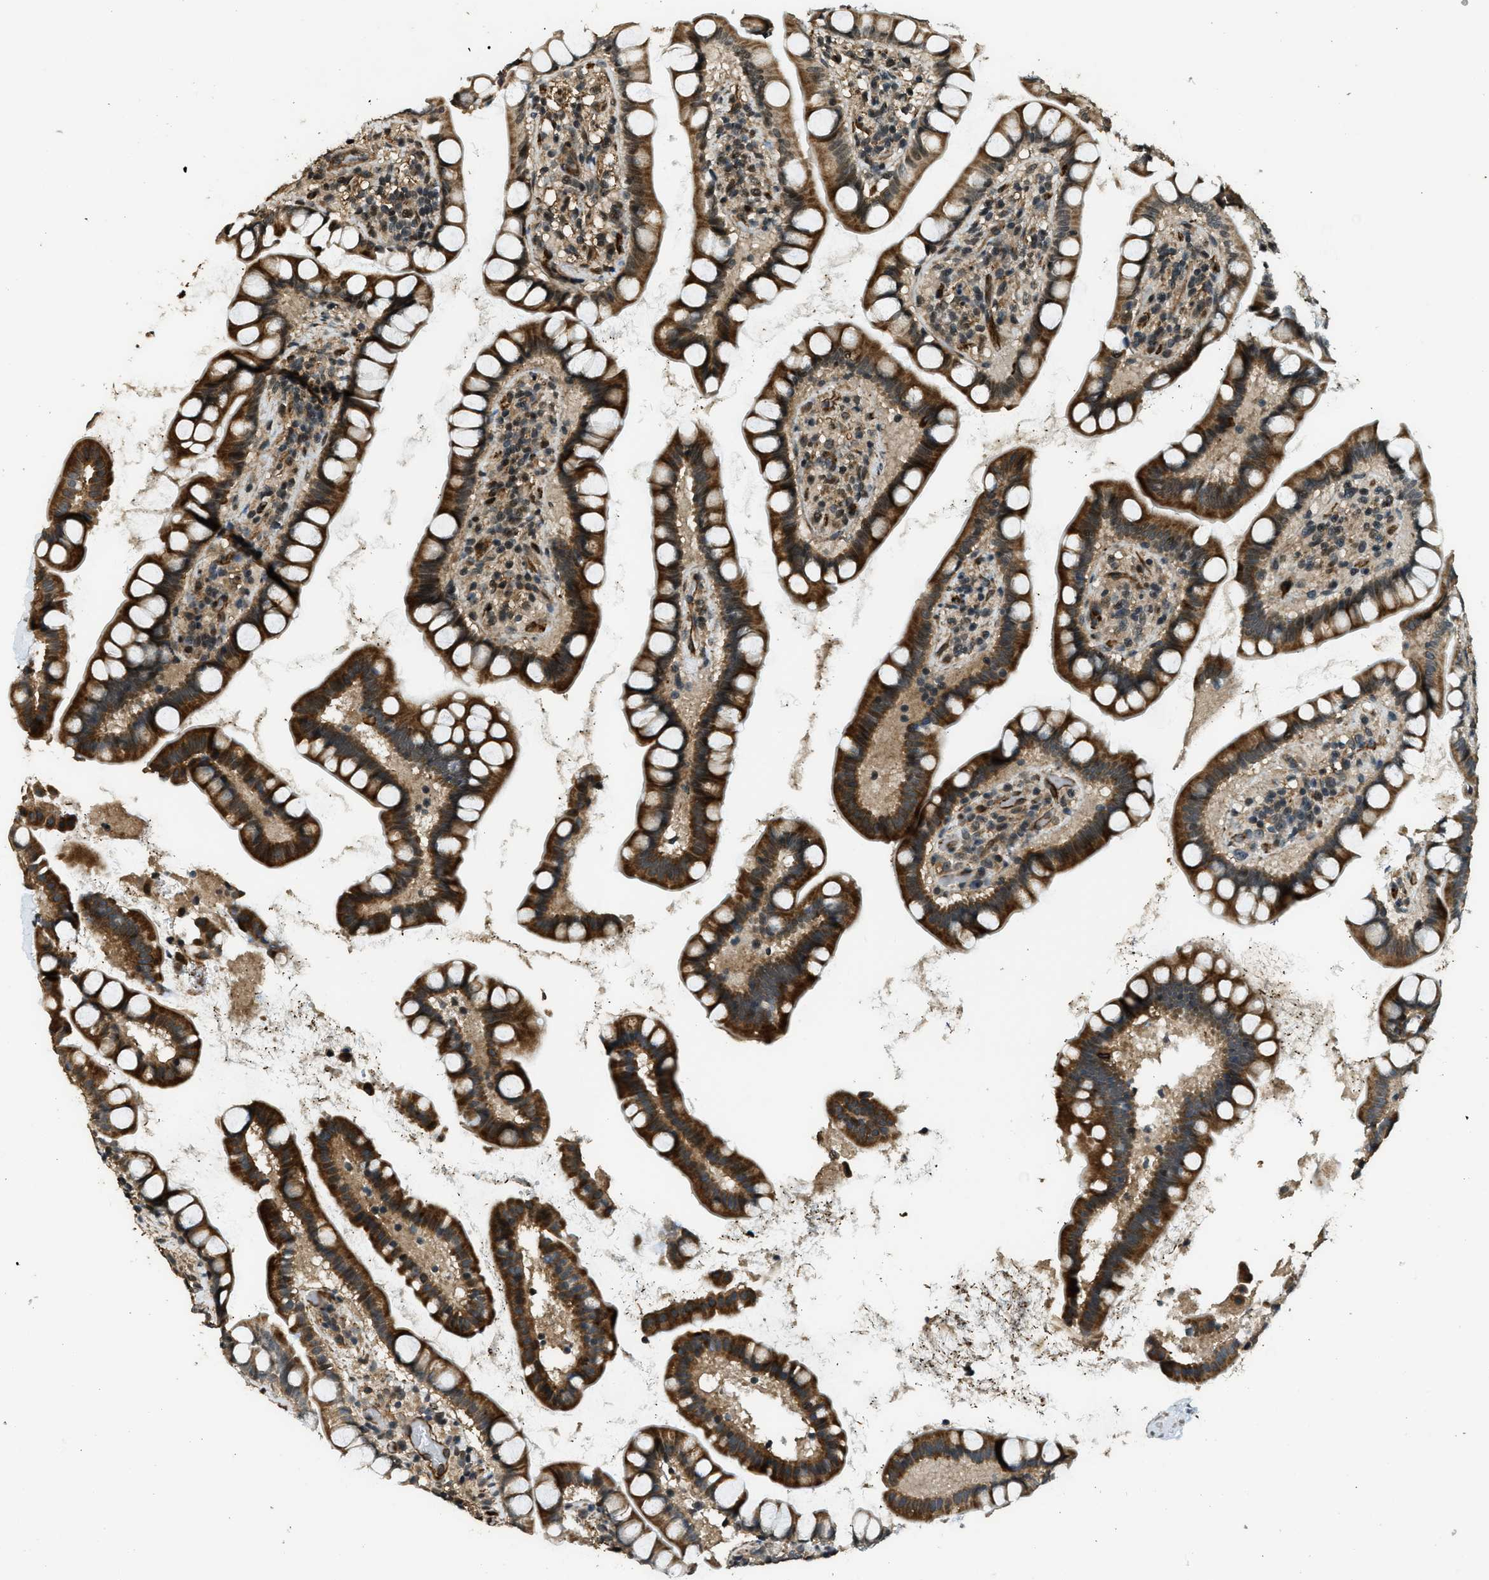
{"staining": {"intensity": "strong", "quantity": ">75%", "location": "cytoplasmic/membranous"}, "tissue": "small intestine", "cell_type": "Glandular cells", "image_type": "normal", "snomed": [{"axis": "morphology", "description": "Normal tissue, NOS"}, {"axis": "topography", "description": "Small intestine"}], "caption": "Protein staining by IHC reveals strong cytoplasmic/membranous staining in approximately >75% of glandular cells in benign small intestine.", "gene": "MED21", "patient": {"sex": "female", "age": 84}}